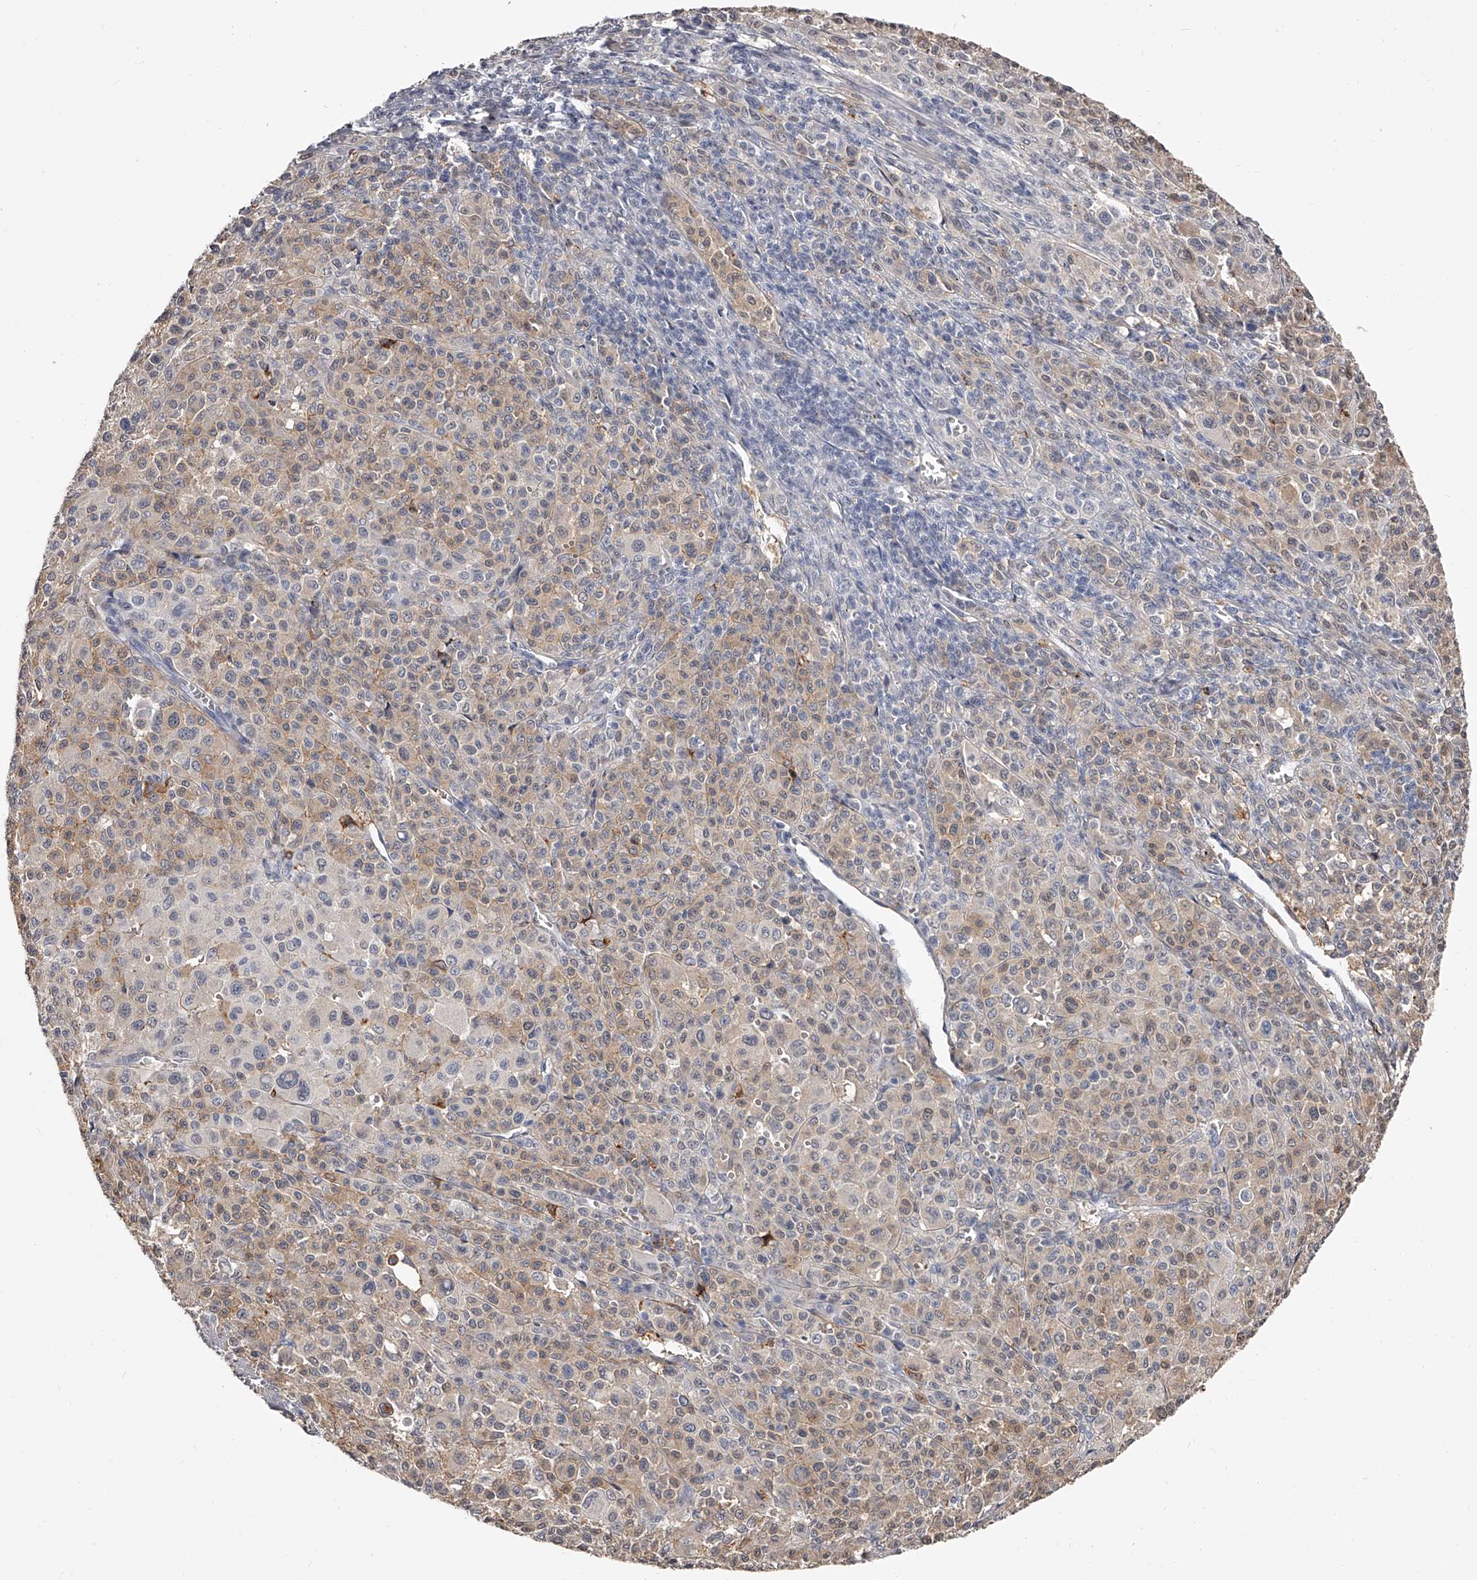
{"staining": {"intensity": "weak", "quantity": "<25%", "location": "cytoplasmic/membranous"}, "tissue": "melanoma", "cell_type": "Tumor cells", "image_type": "cancer", "snomed": [{"axis": "morphology", "description": "Malignant melanoma, Metastatic site"}, {"axis": "topography", "description": "Skin"}], "caption": "Melanoma was stained to show a protein in brown. There is no significant positivity in tumor cells. (DAB (3,3'-diaminobenzidine) immunohistochemistry with hematoxylin counter stain).", "gene": "PACSIN1", "patient": {"sex": "female", "age": 74}}